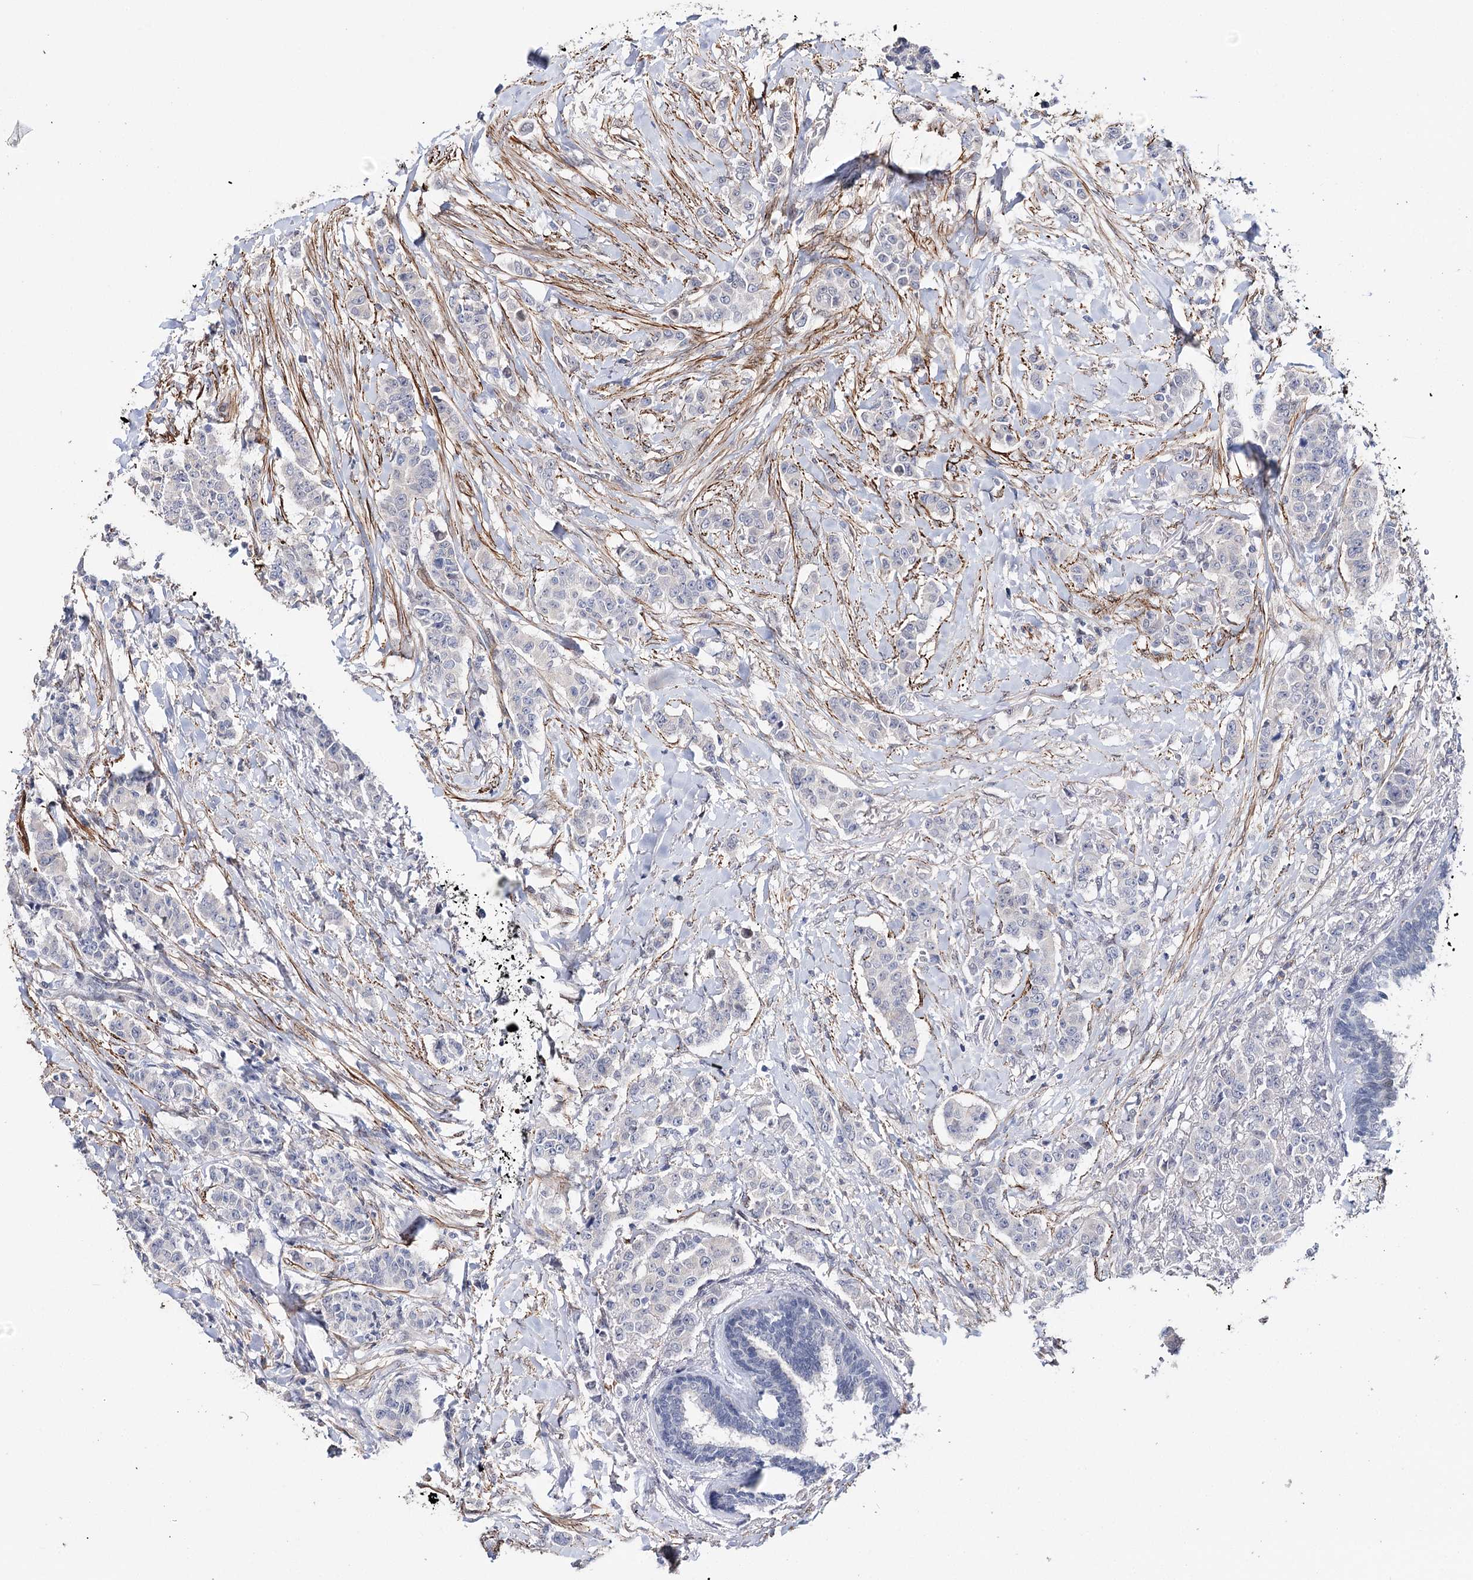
{"staining": {"intensity": "negative", "quantity": "none", "location": "none"}, "tissue": "breast cancer", "cell_type": "Tumor cells", "image_type": "cancer", "snomed": [{"axis": "morphology", "description": "Duct carcinoma"}, {"axis": "topography", "description": "Breast"}], "caption": "Tumor cells are negative for brown protein staining in invasive ductal carcinoma (breast). (DAB IHC visualized using brightfield microscopy, high magnification).", "gene": "CFAP46", "patient": {"sex": "female", "age": 40}}